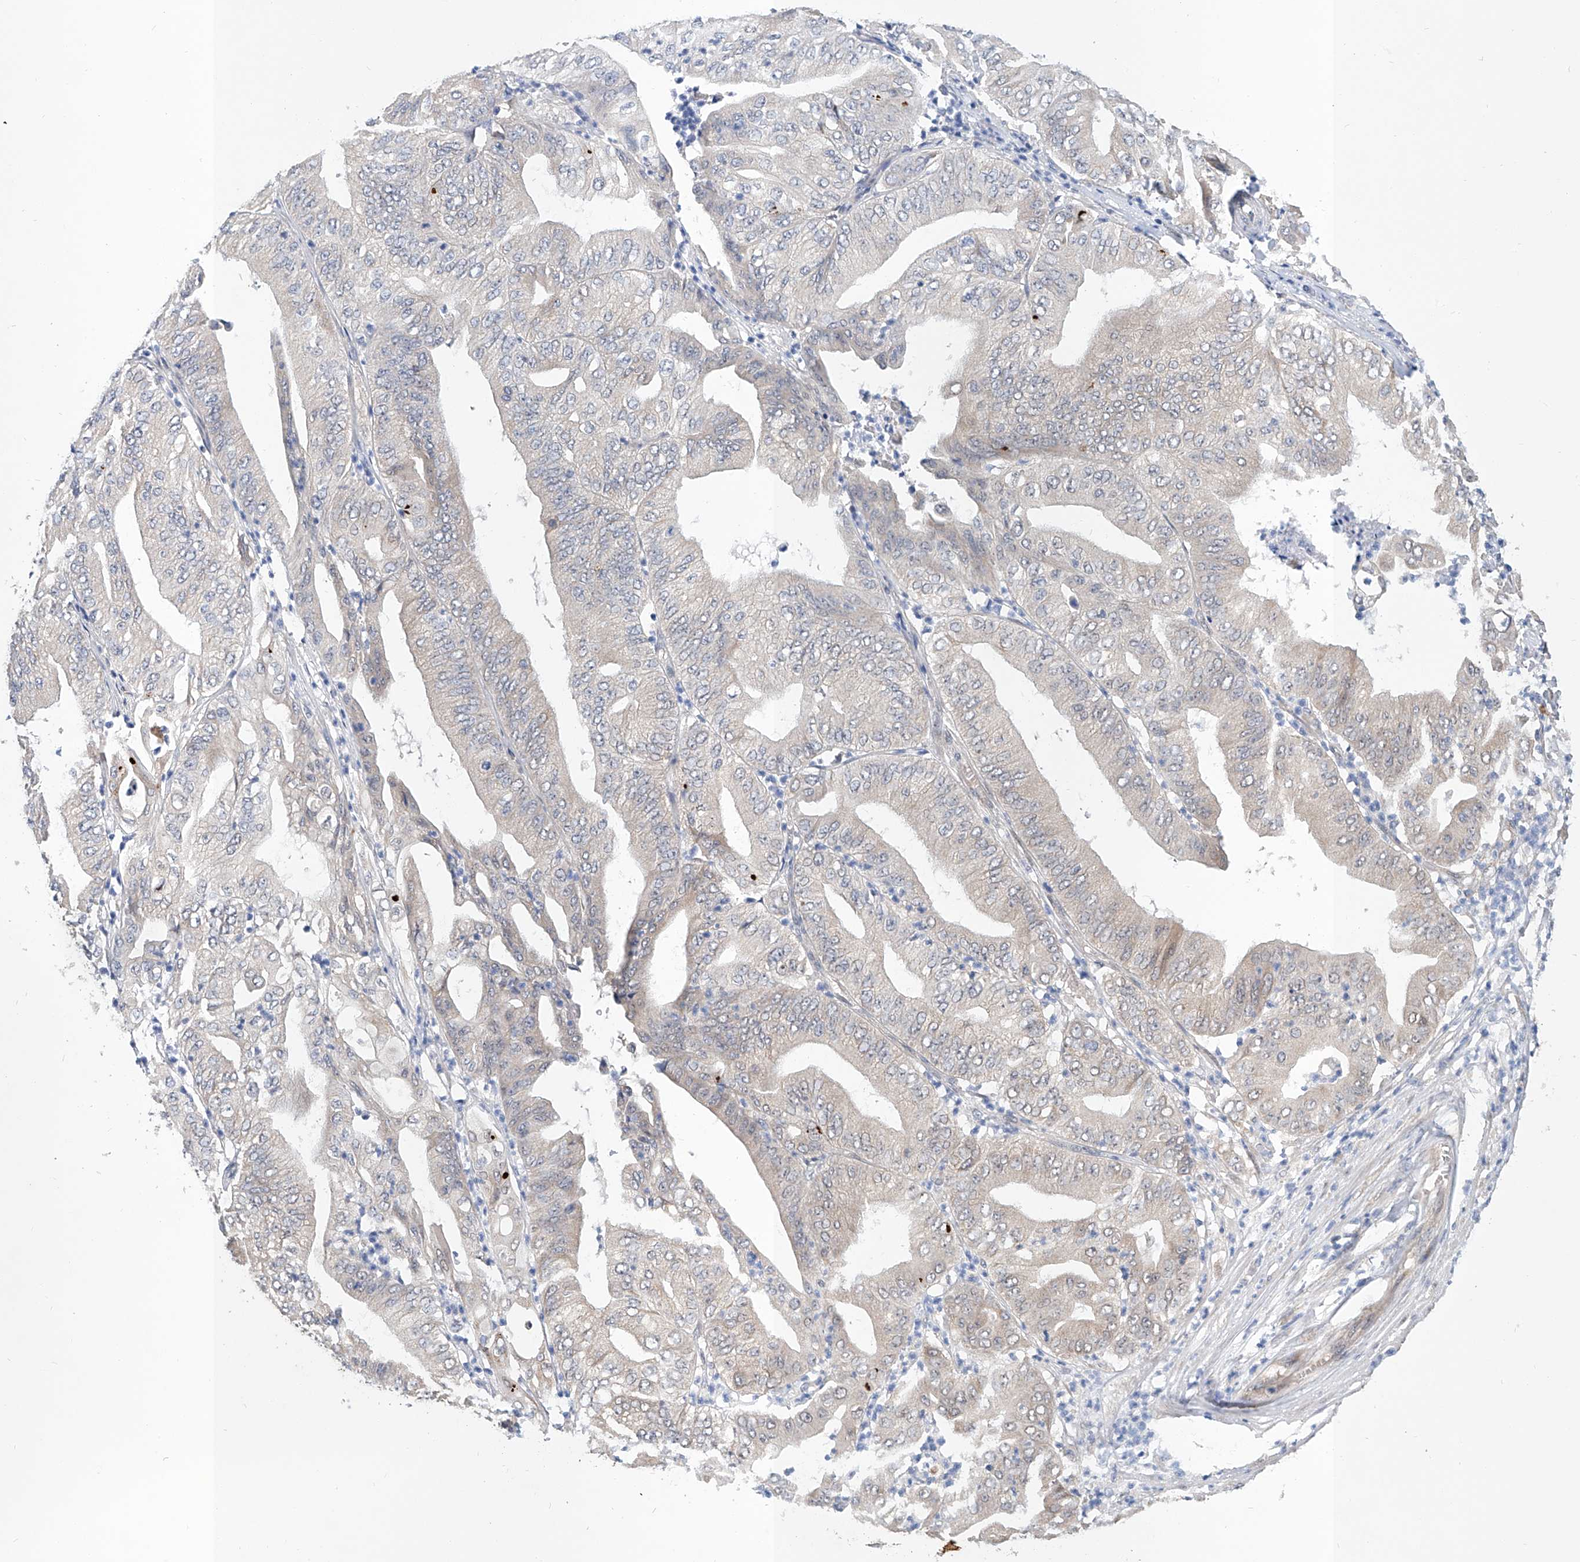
{"staining": {"intensity": "negative", "quantity": "none", "location": "none"}, "tissue": "pancreatic cancer", "cell_type": "Tumor cells", "image_type": "cancer", "snomed": [{"axis": "morphology", "description": "Adenocarcinoma, NOS"}, {"axis": "topography", "description": "Pancreas"}], "caption": "A high-resolution photomicrograph shows immunohistochemistry (IHC) staining of pancreatic cancer, which shows no significant staining in tumor cells.", "gene": "CARMIL3", "patient": {"sex": "female", "age": 77}}